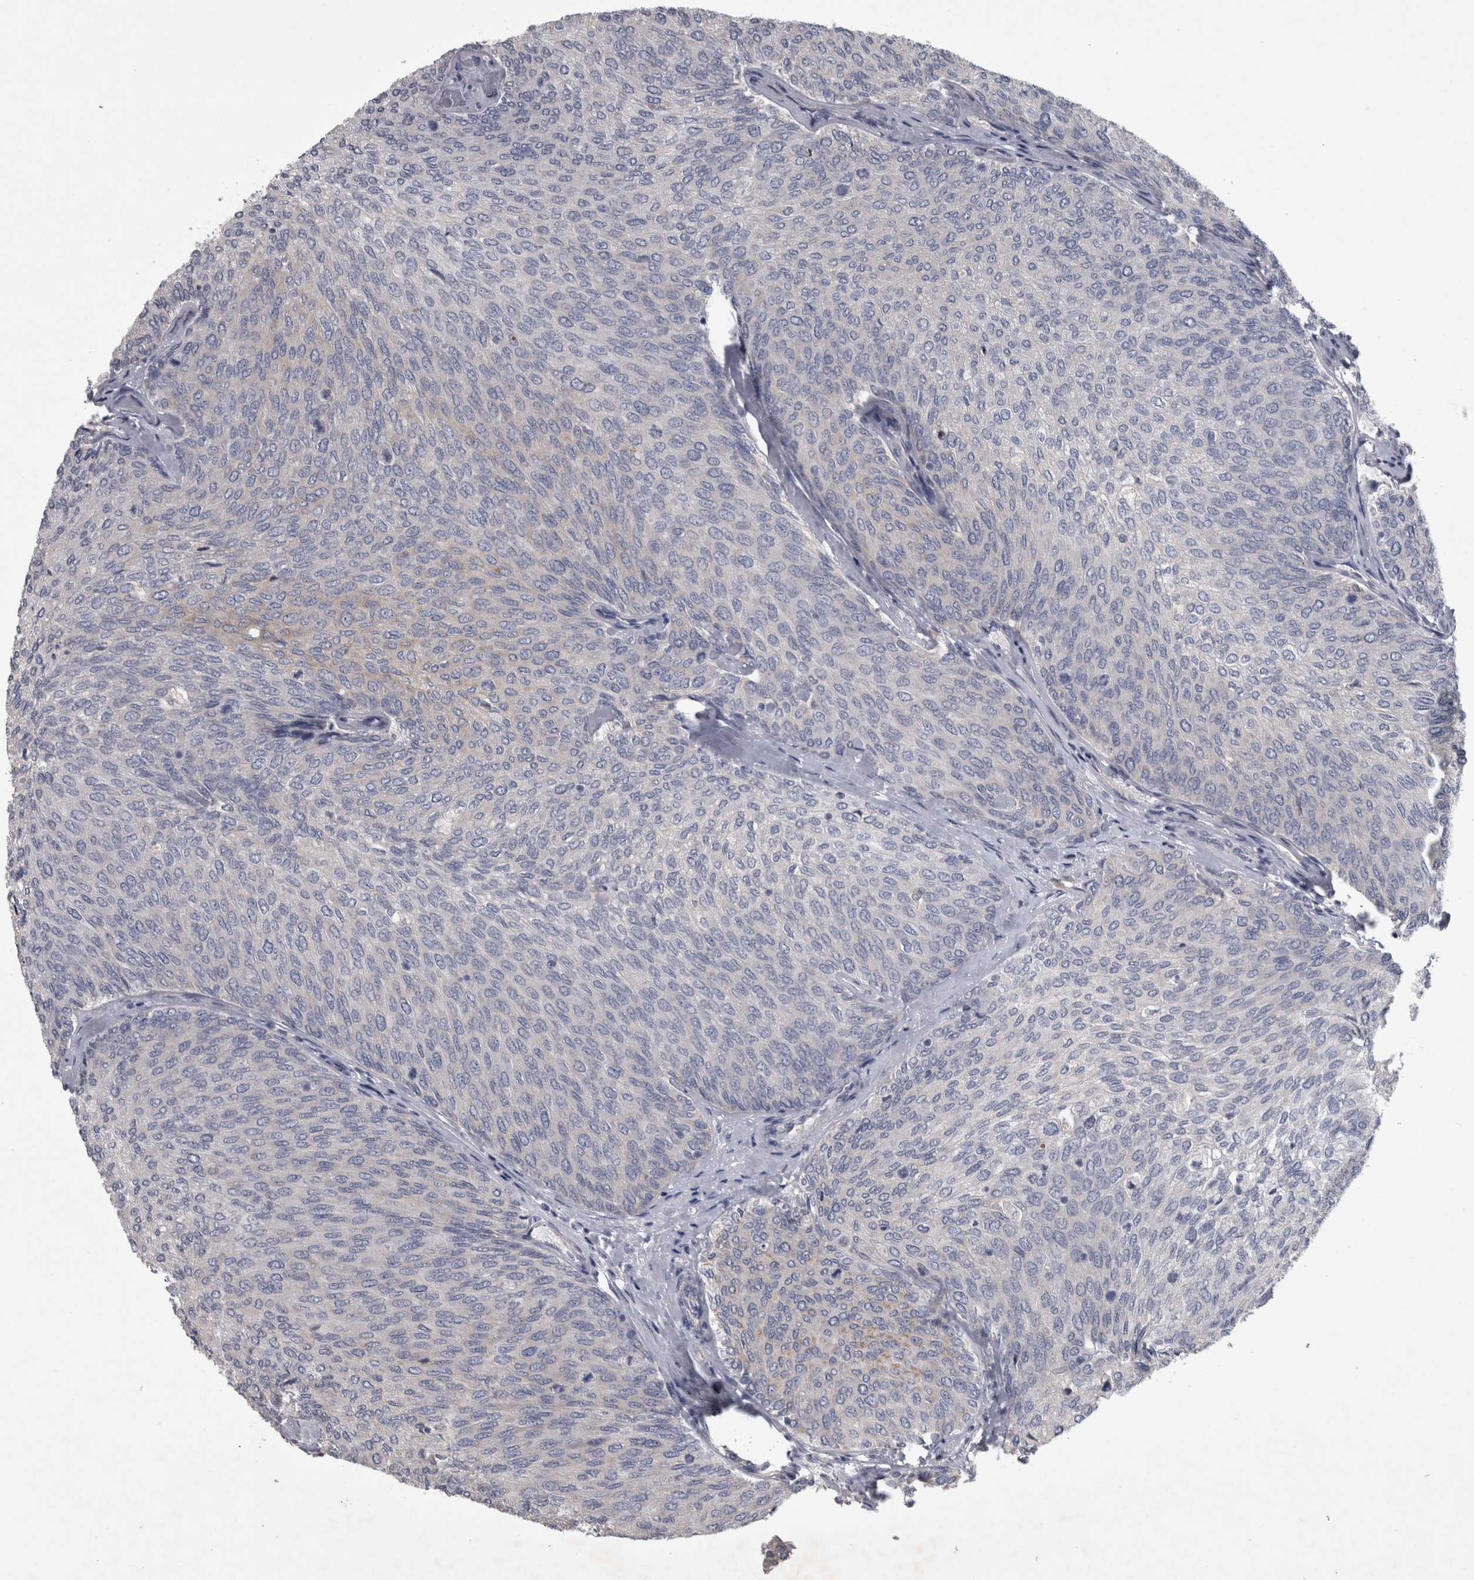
{"staining": {"intensity": "negative", "quantity": "none", "location": "none"}, "tissue": "urothelial cancer", "cell_type": "Tumor cells", "image_type": "cancer", "snomed": [{"axis": "morphology", "description": "Urothelial carcinoma, Low grade"}, {"axis": "topography", "description": "Urinary bladder"}], "caption": "Tumor cells are negative for protein expression in human urothelial carcinoma (low-grade). (Brightfield microscopy of DAB (3,3'-diaminobenzidine) immunohistochemistry (IHC) at high magnification).", "gene": "DBT", "patient": {"sex": "female", "age": 79}}